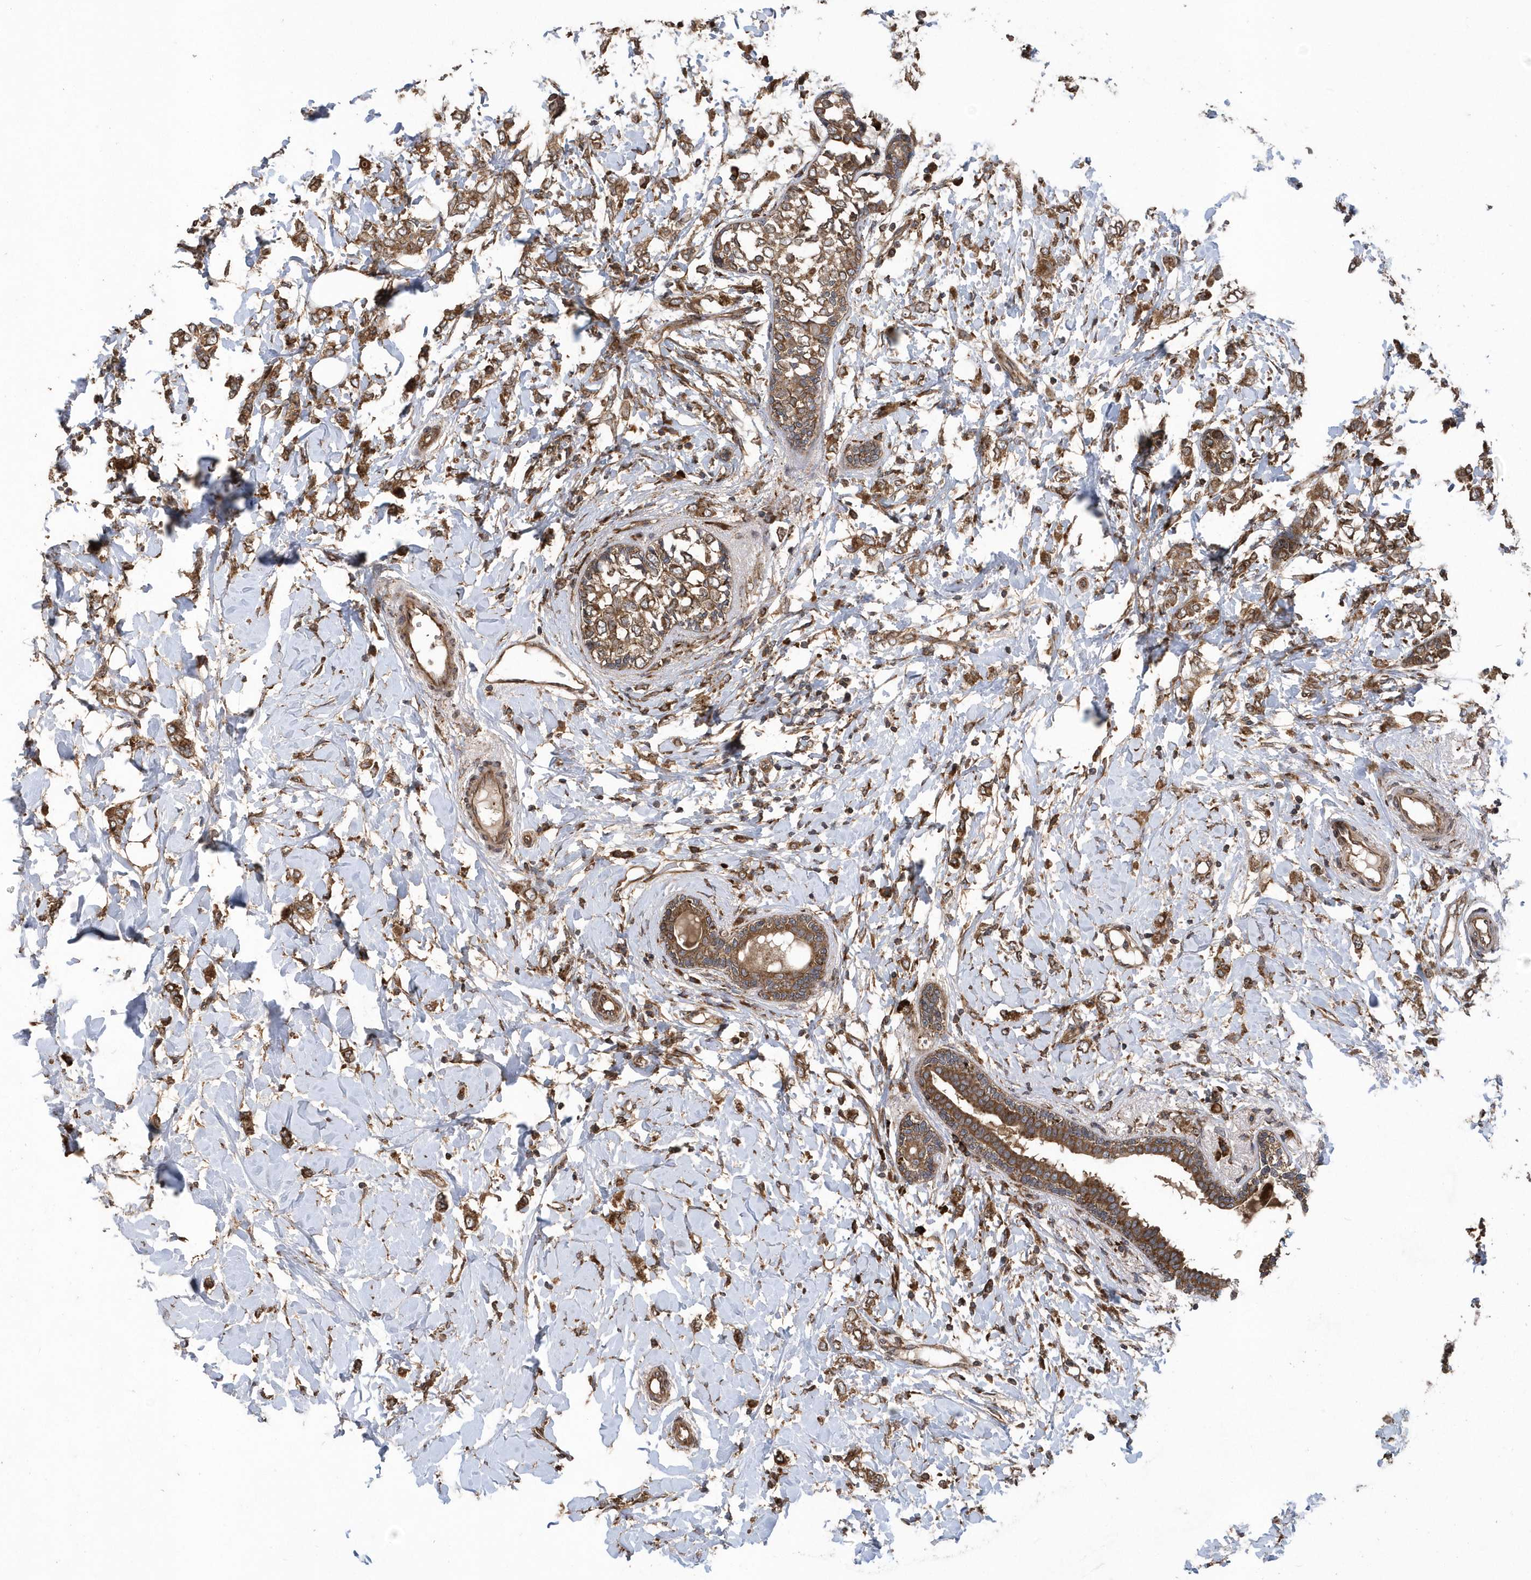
{"staining": {"intensity": "moderate", "quantity": ">75%", "location": "cytoplasmic/membranous"}, "tissue": "breast cancer", "cell_type": "Tumor cells", "image_type": "cancer", "snomed": [{"axis": "morphology", "description": "Normal tissue, NOS"}, {"axis": "morphology", "description": "Lobular carcinoma"}, {"axis": "topography", "description": "Breast"}], "caption": "Protein staining of lobular carcinoma (breast) tissue shows moderate cytoplasmic/membranous expression in about >75% of tumor cells. The staining was performed using DAB (3,3'-diaminobenzidine) to visualize the protein expression in brown, while the nuclei were stained in blue with hematoxylin (Magnification: 20x).", "gene": "WASHC5", "patient": {"sex": "female", "age": 47}}